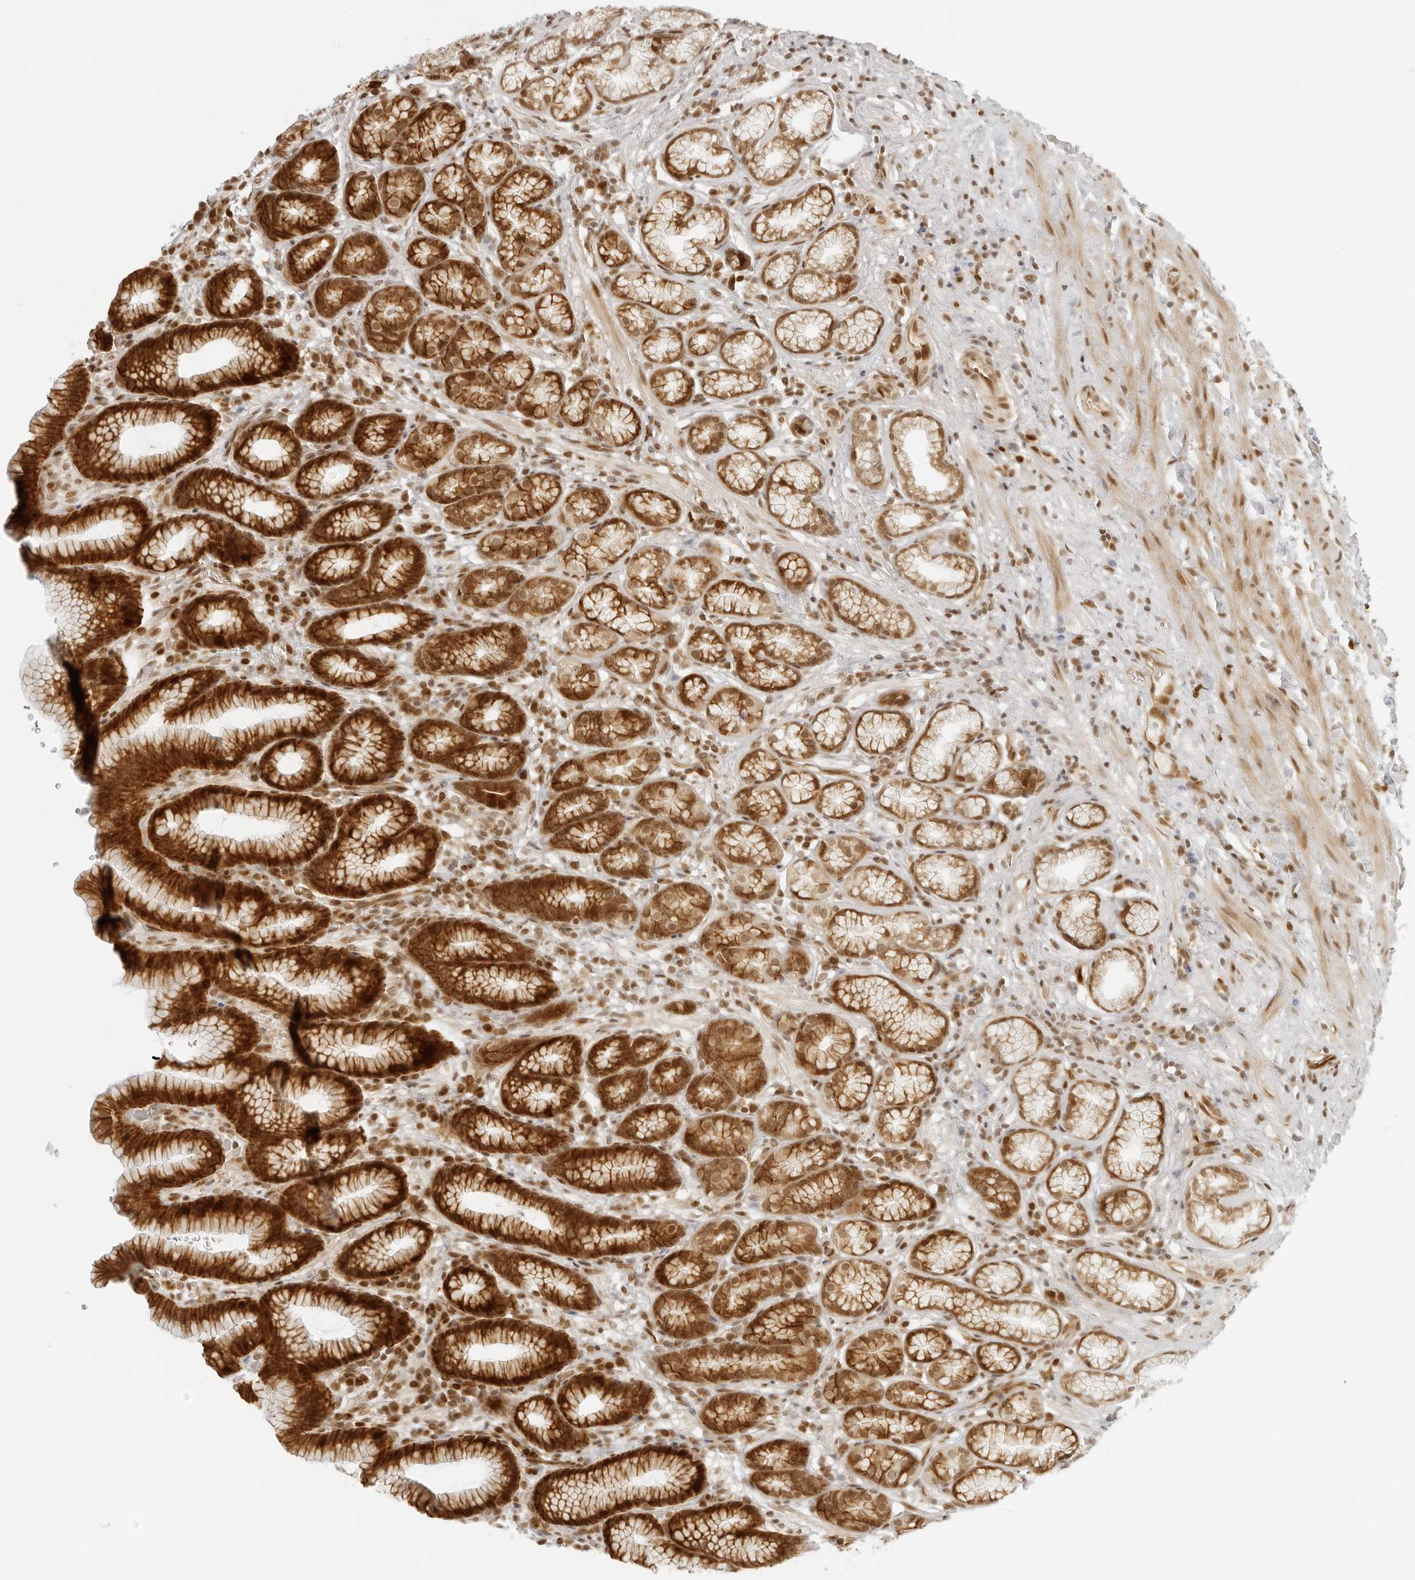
{"staining": {"intensity": "strong", "quantity": ">75%", "location": "cytoplasmic/membranous,nuclear"}, "tissue": "stomach", "cell_type": "Glandular cells", "image_type": "normal", "snomed": [{"axis": "morphology", "description": "Normal tissue, NOS"}, {"axis": "topography", "description": "Stomach"}], "caption": "An IHC micrograph of unremarkable tissue is shown. Protein staining in brown shows strong cytoplasmic/membranous,nuclear positivity in stomach within glandular cells. Nuclei are stained in blue.", "gene": "ZNF407", "patient": {"sex": "male", "age": 42}}